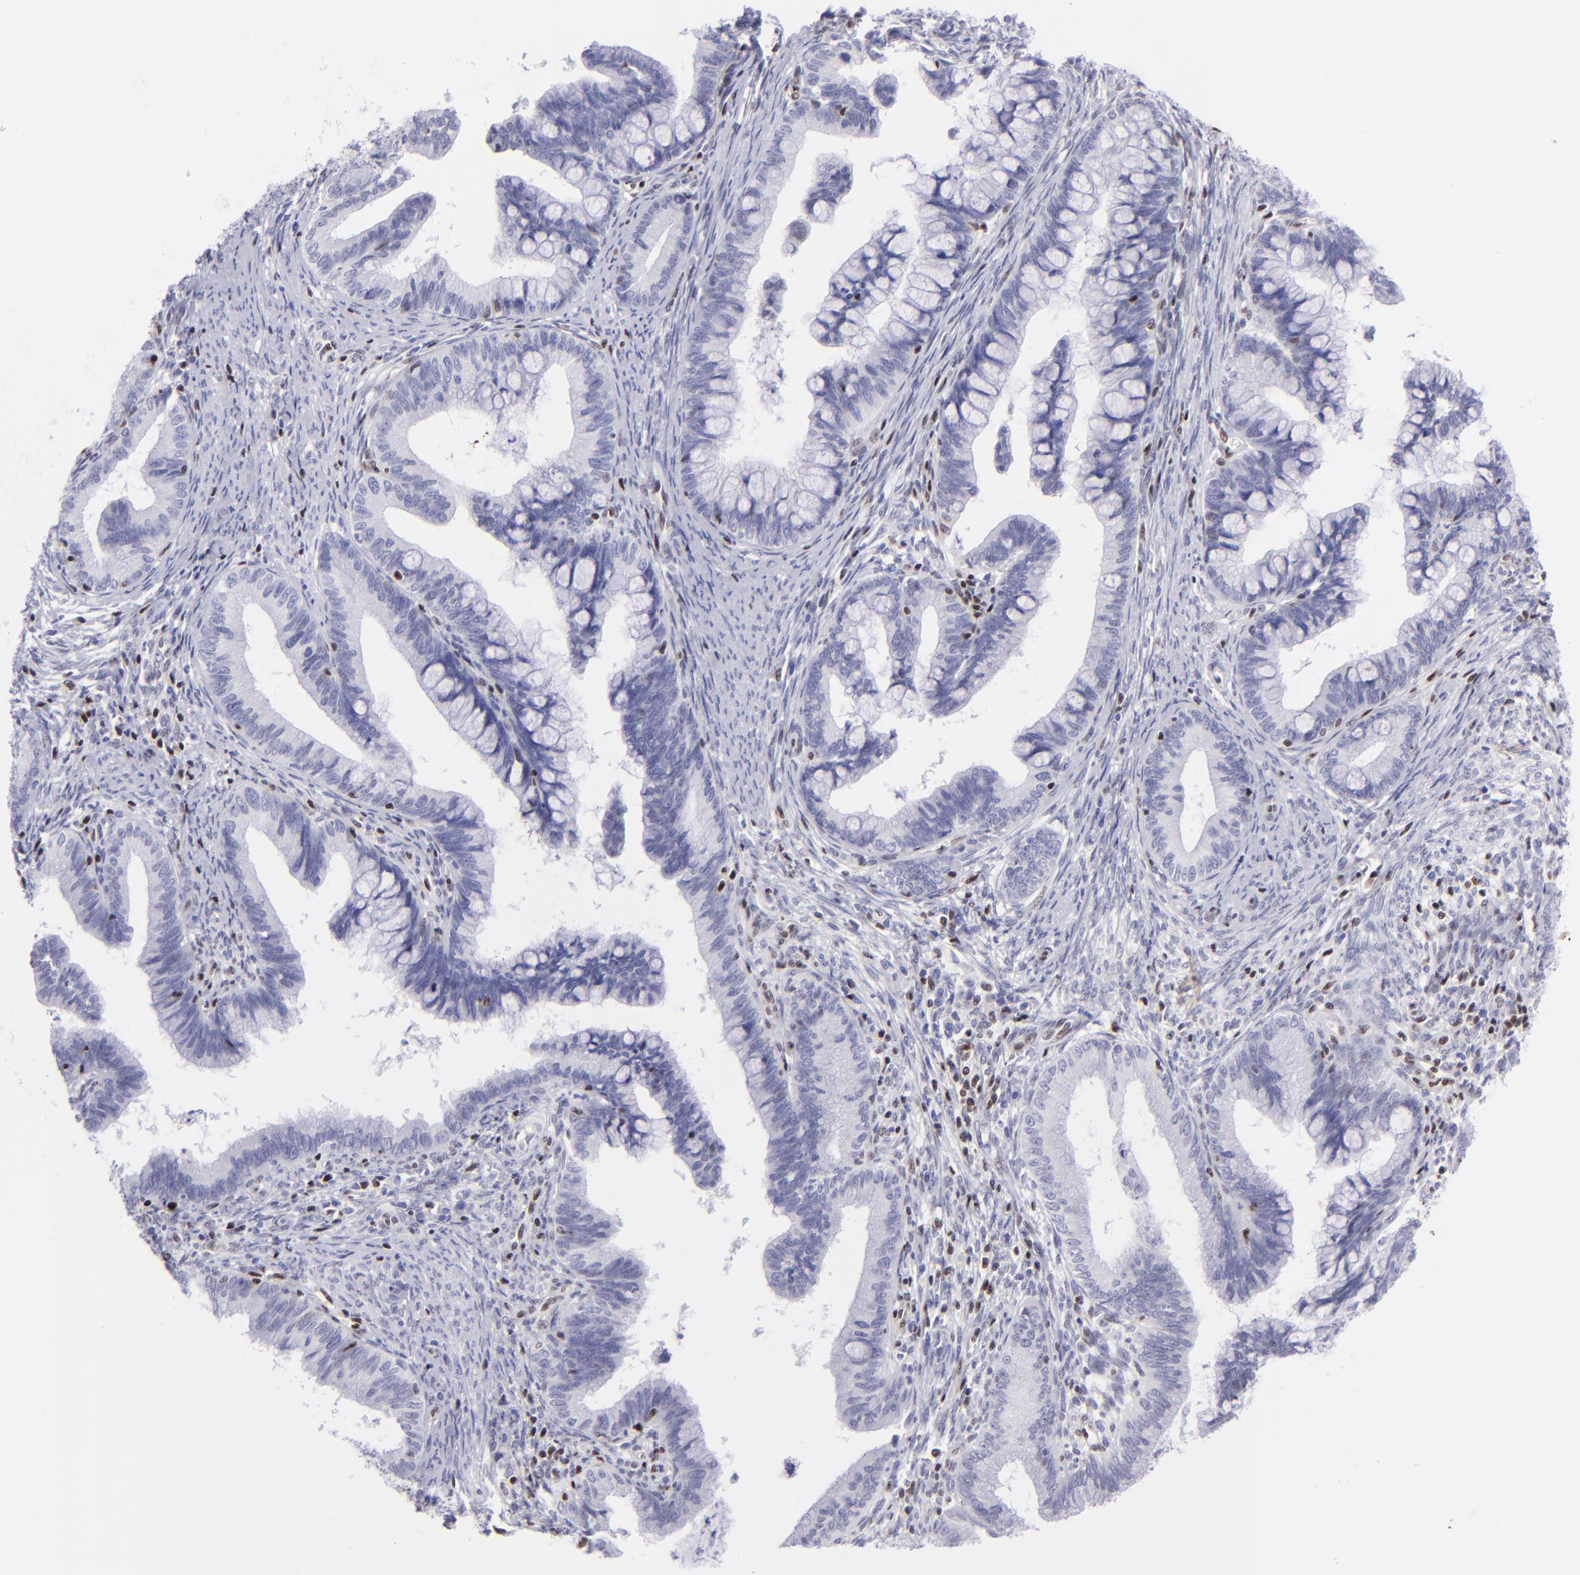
{"staining": {"intensity": "negative", "quantity": "none", "location": "none"}, "tissue": "cervical cancer", "cell_type": "Tumor cells", "image_type": "cancer", "snomed": [{"axis": "morphology", "description": "Adenocarcinoma, NOS"}, {"axis": "topography", "description": "Cervix"}], "caption": "Tumor cells are negative for brown protein staining in cervical cancer (adenocarcinoma). (DAB immunohistochemistry, high magnification).", "gene": "ETS1", "patient": {"sex": "female", "age": 36}}